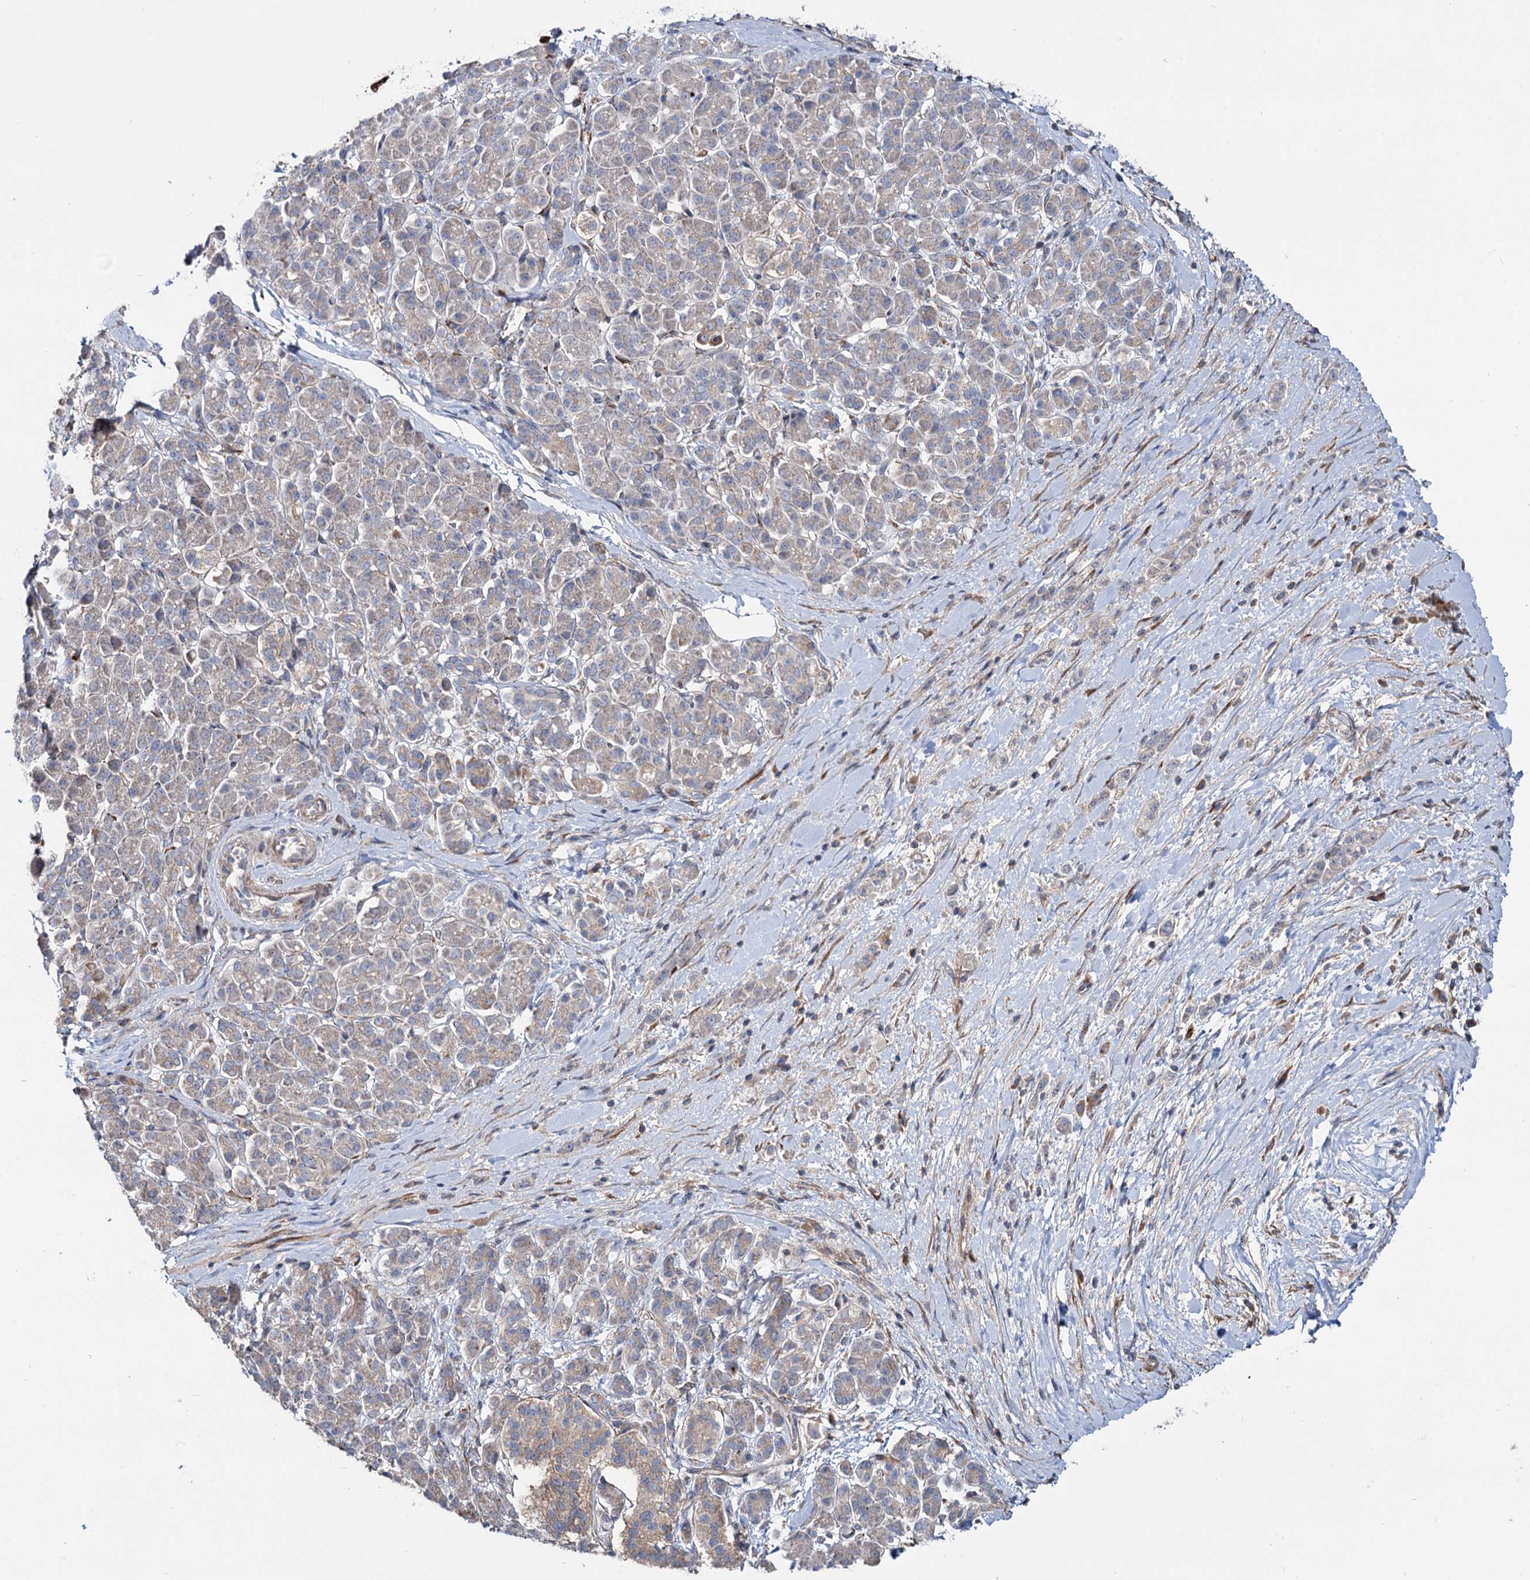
{"staining": {"intensity": "negative", "quantity": "none", "location": "none"}, "tissue": "pancreatic cancer", "cell_type": "Tumor cells", "image_type": "cancer", "snomed": [{"axis": "morphology", "description": "Normal tissue, NOS"}, {"axis": "morphology", "description": "Adenocarcinoma, NOS"}, {"axis": "topography", "description": "Pancreas"}], "caption": "A photomicrograph of pancreatic adenocarcinoma stained for a protein shows no brown staining in tumor cells.", "gene": "PTDSS2", "patient": {"sex": "female", "age": 64}}